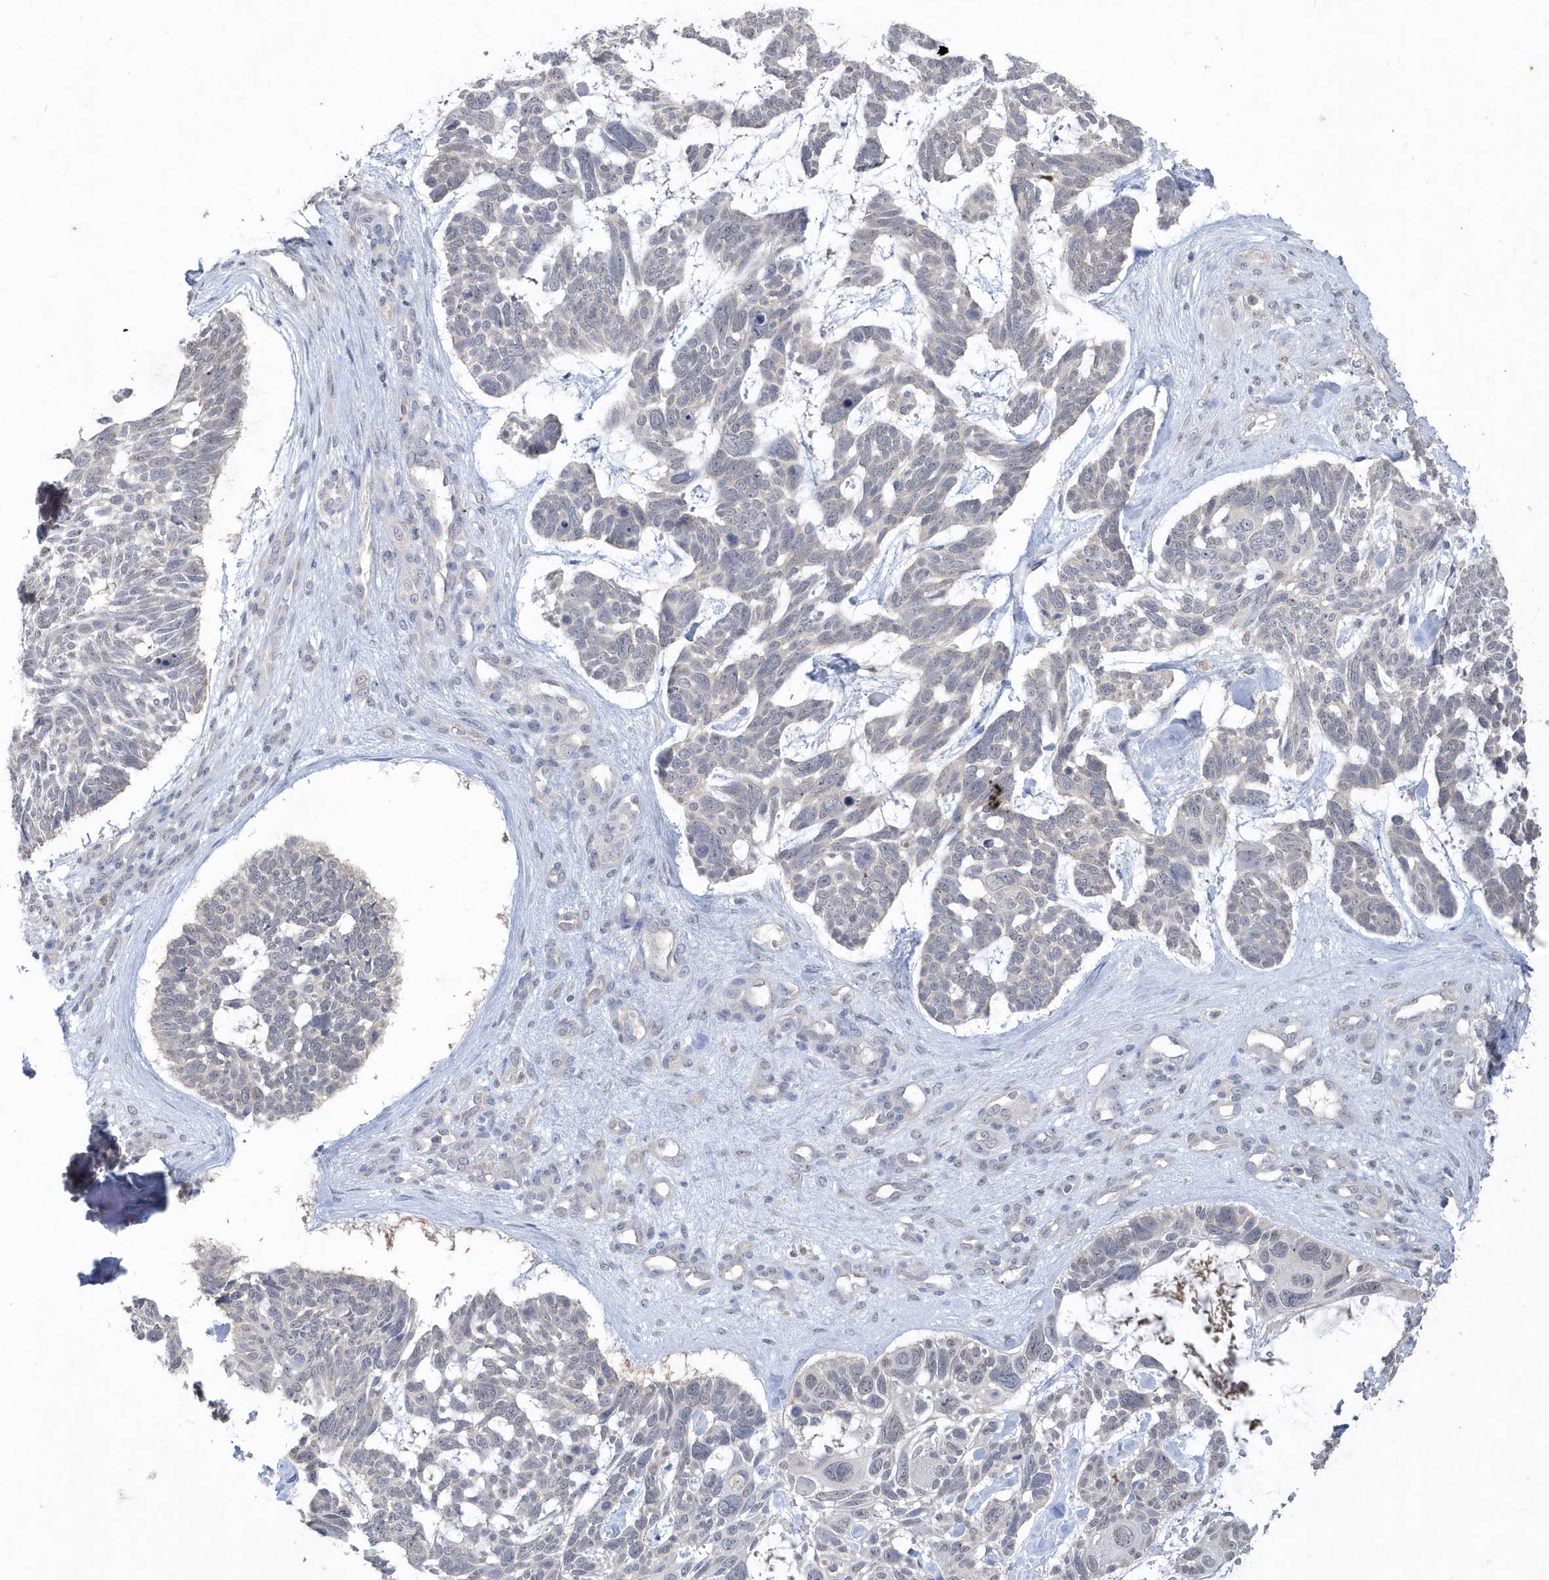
{"staining": {"intensity": "negative", "quantity": "none", "location": "none"}, "tissue": "skin cancer", "cell_type": "Tumor cells", "image_type": "cancer", "snomed": [{"axis": "morphology", "description": "Basal cell carcinoma"}, {"axis": "topography", "description": "Skin"}], "caption": "The histopathology image exhibits no staining of tumor cells in skin basal cell carcinoma. (Stains: DAB immunohistochemistry with hematoxylin counter stain, Microscopy: brightfield microscopy at high magnification).", "gene": "AKR7A2", "patient": {"sex": "male", "age": 88}}